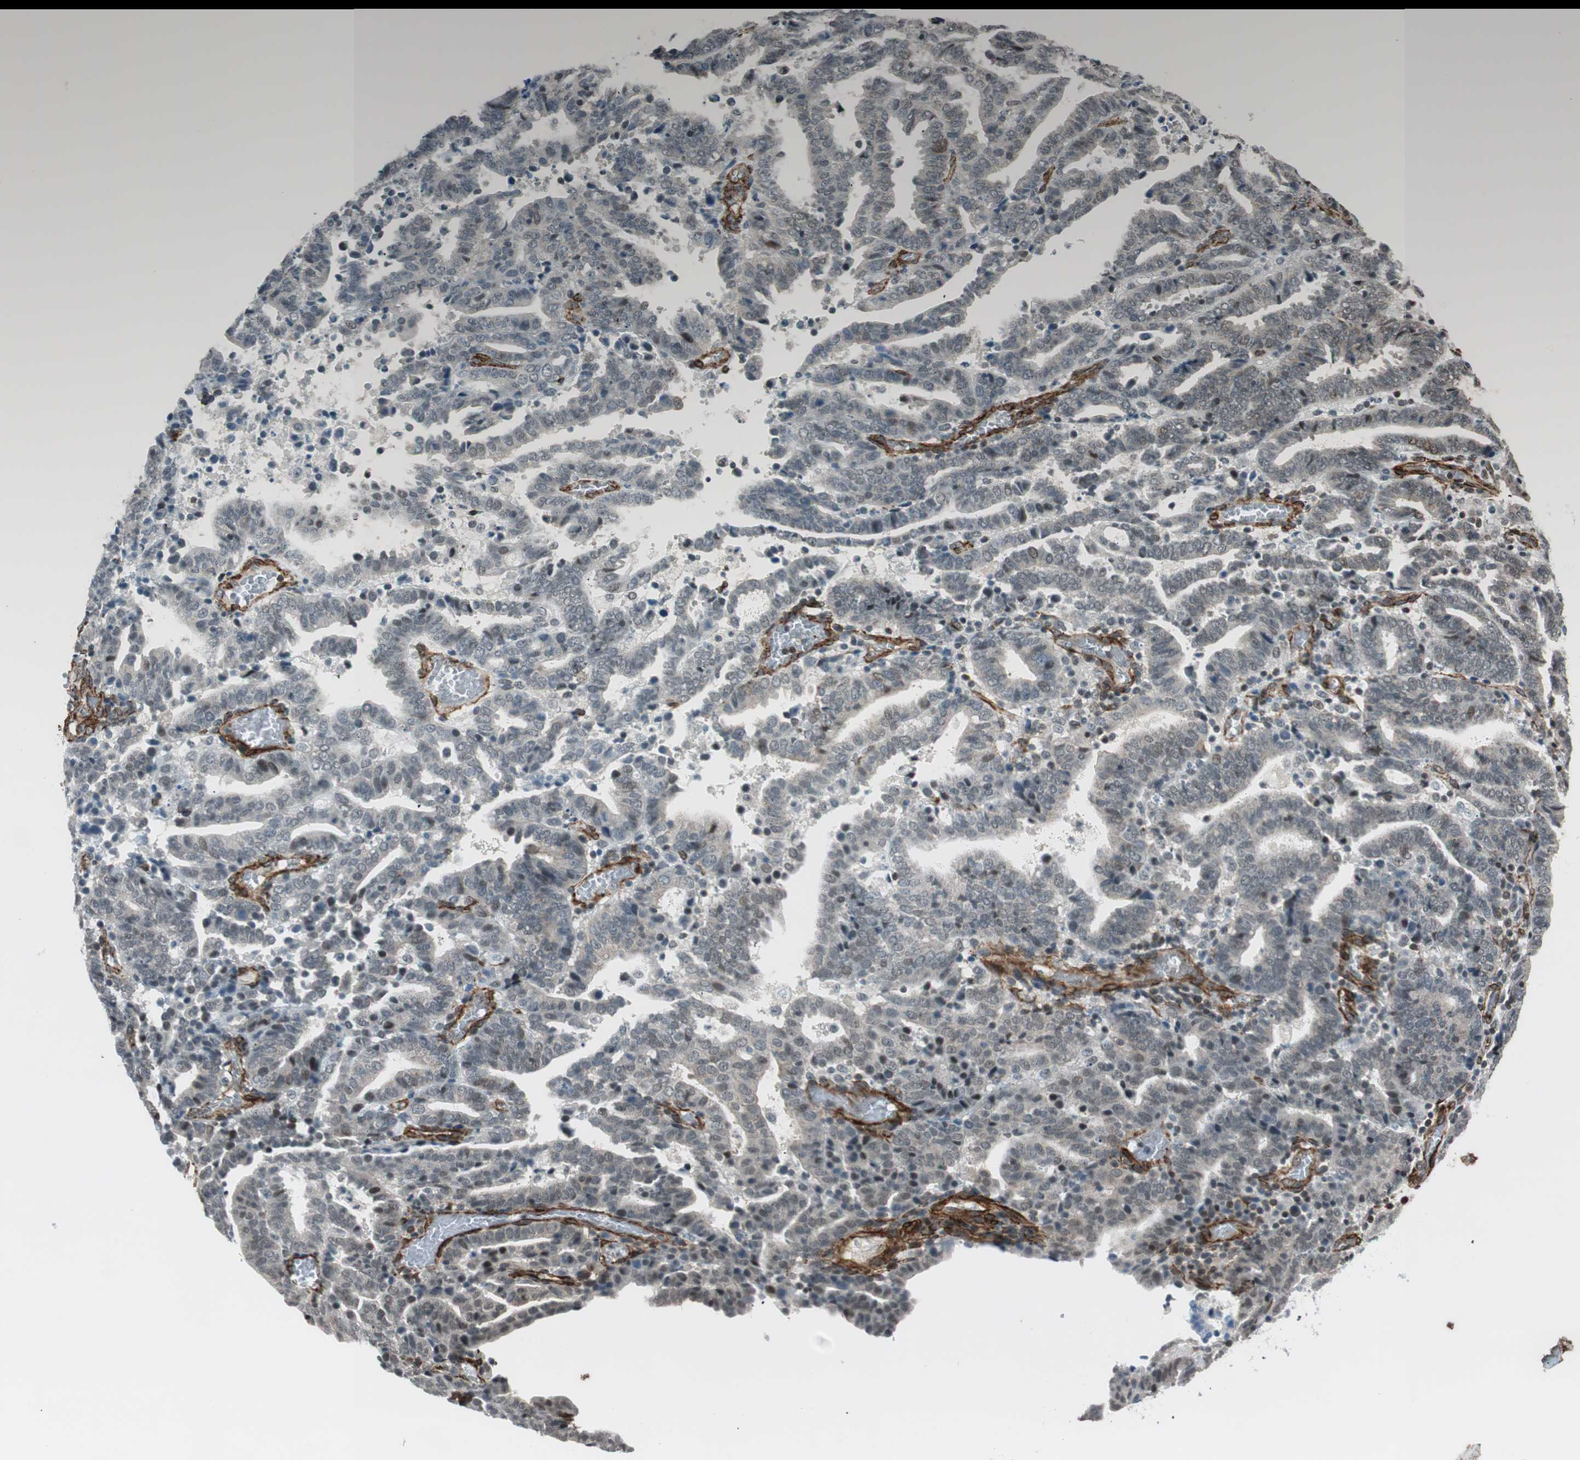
{"staining": {"intensity": "negative", "quantity": "none", "location": "none"}, "tissue": "endometrial cancer", "cell_type": "Tumor cells", "image_type": "cancer", "snomed": [{"axis": "morphology", "description": "Adenocarcinoma, NOS"}, {"axis": "topography", "description": "Uterus"}], "caption": "There is no significant expression in tumor cells of endometrial adenocarcinoma.", "gene": "CDK19", "patient": {"sex": "female", "age": 83}}